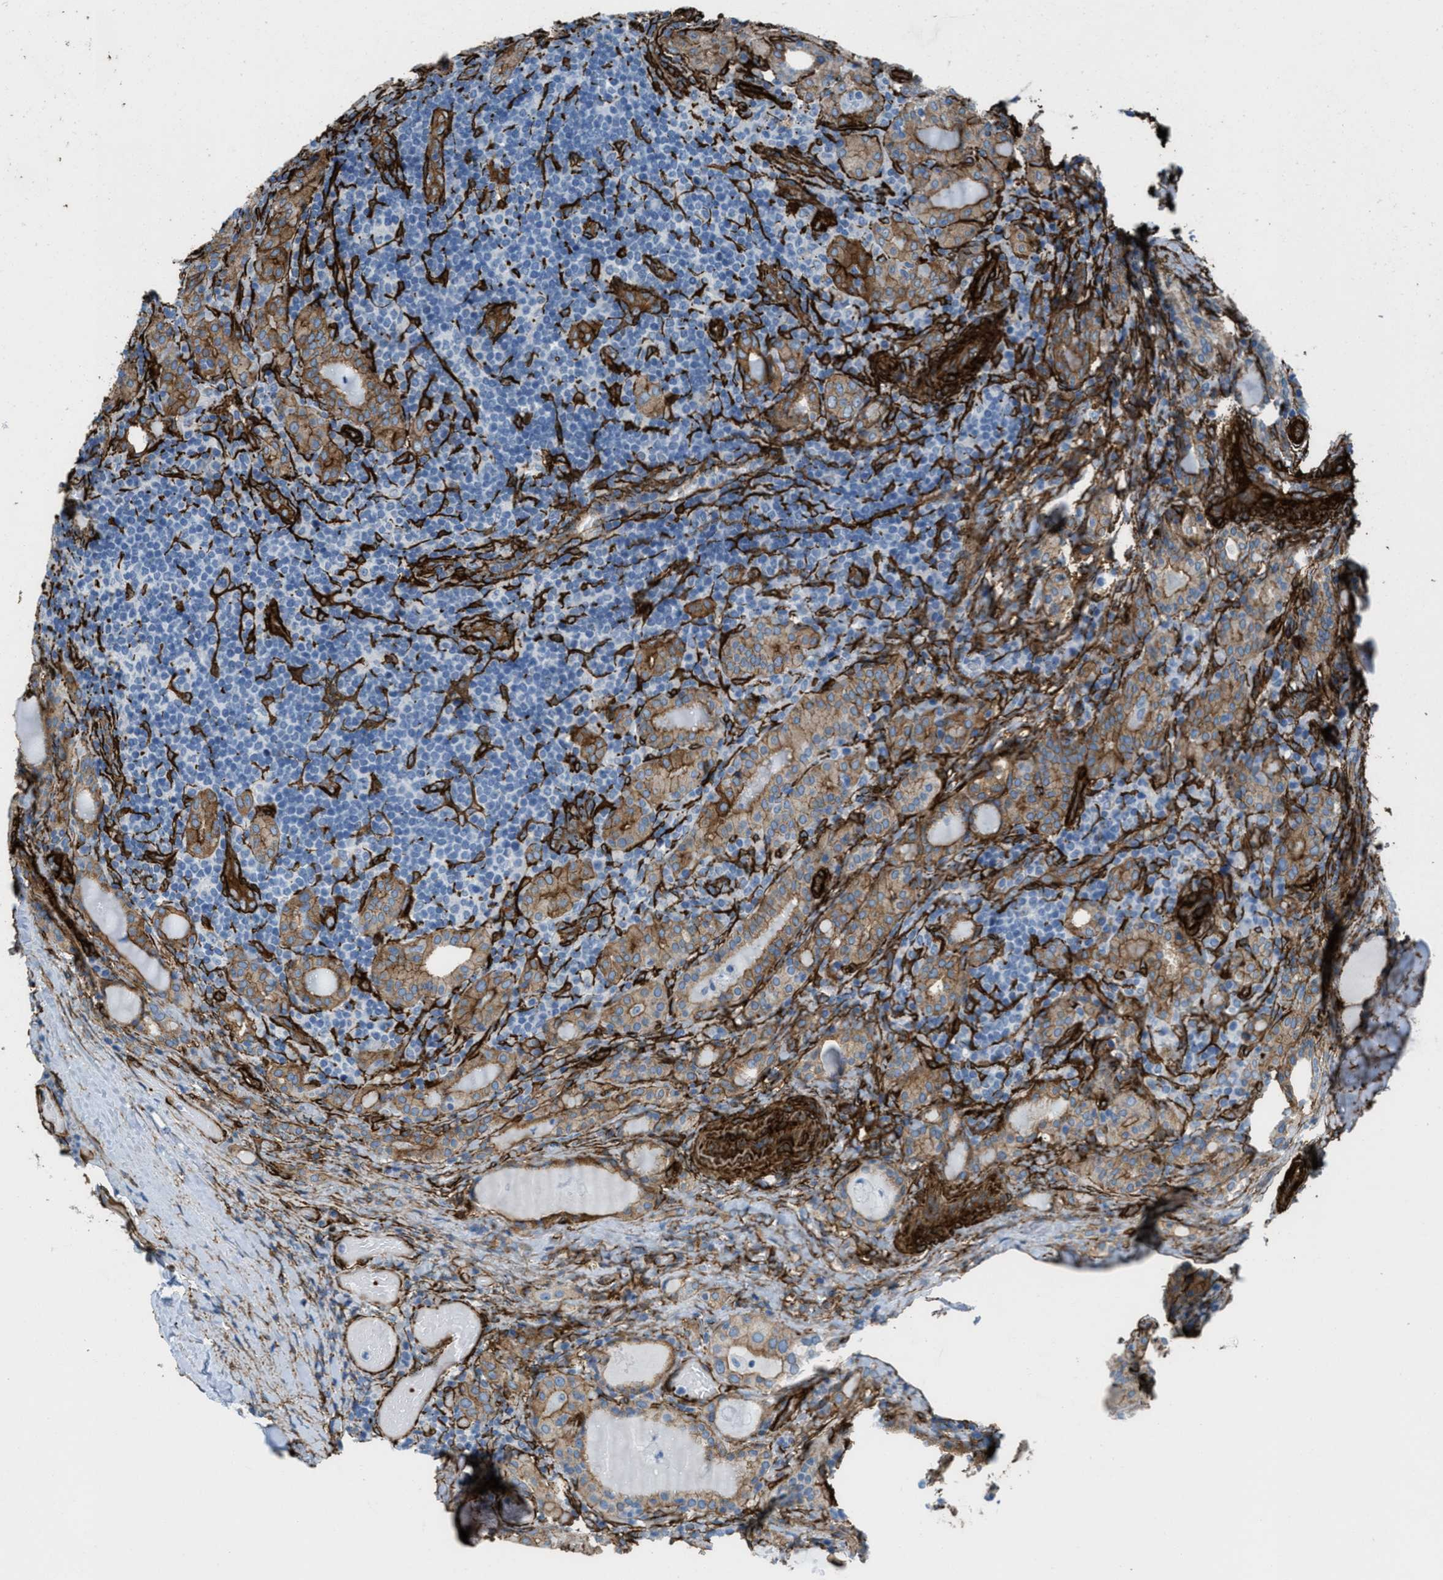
{"staining": {"intensity": "strong", "quantity": ">75%", "location": "cytoplasmic/membranous"}, "tissue": "thyroid cancer", "cell_type": "Tumor cells", "image_type": "cancer", "snomed": [{"axis": "morphology", "description": "Papillary adenocarcinoma, NOS"}, {"axis": "topography", "description": "Thyroid gland"}], "caption": "Immunohistochemical staining of human thyroid papillary adenocarcinoma shows high levels of strong cytoplasmic/membranous protein positivity in about >75% of tumor cells.", "gene": "CALD1", "patient": {"sex": "female", "age": 42}}